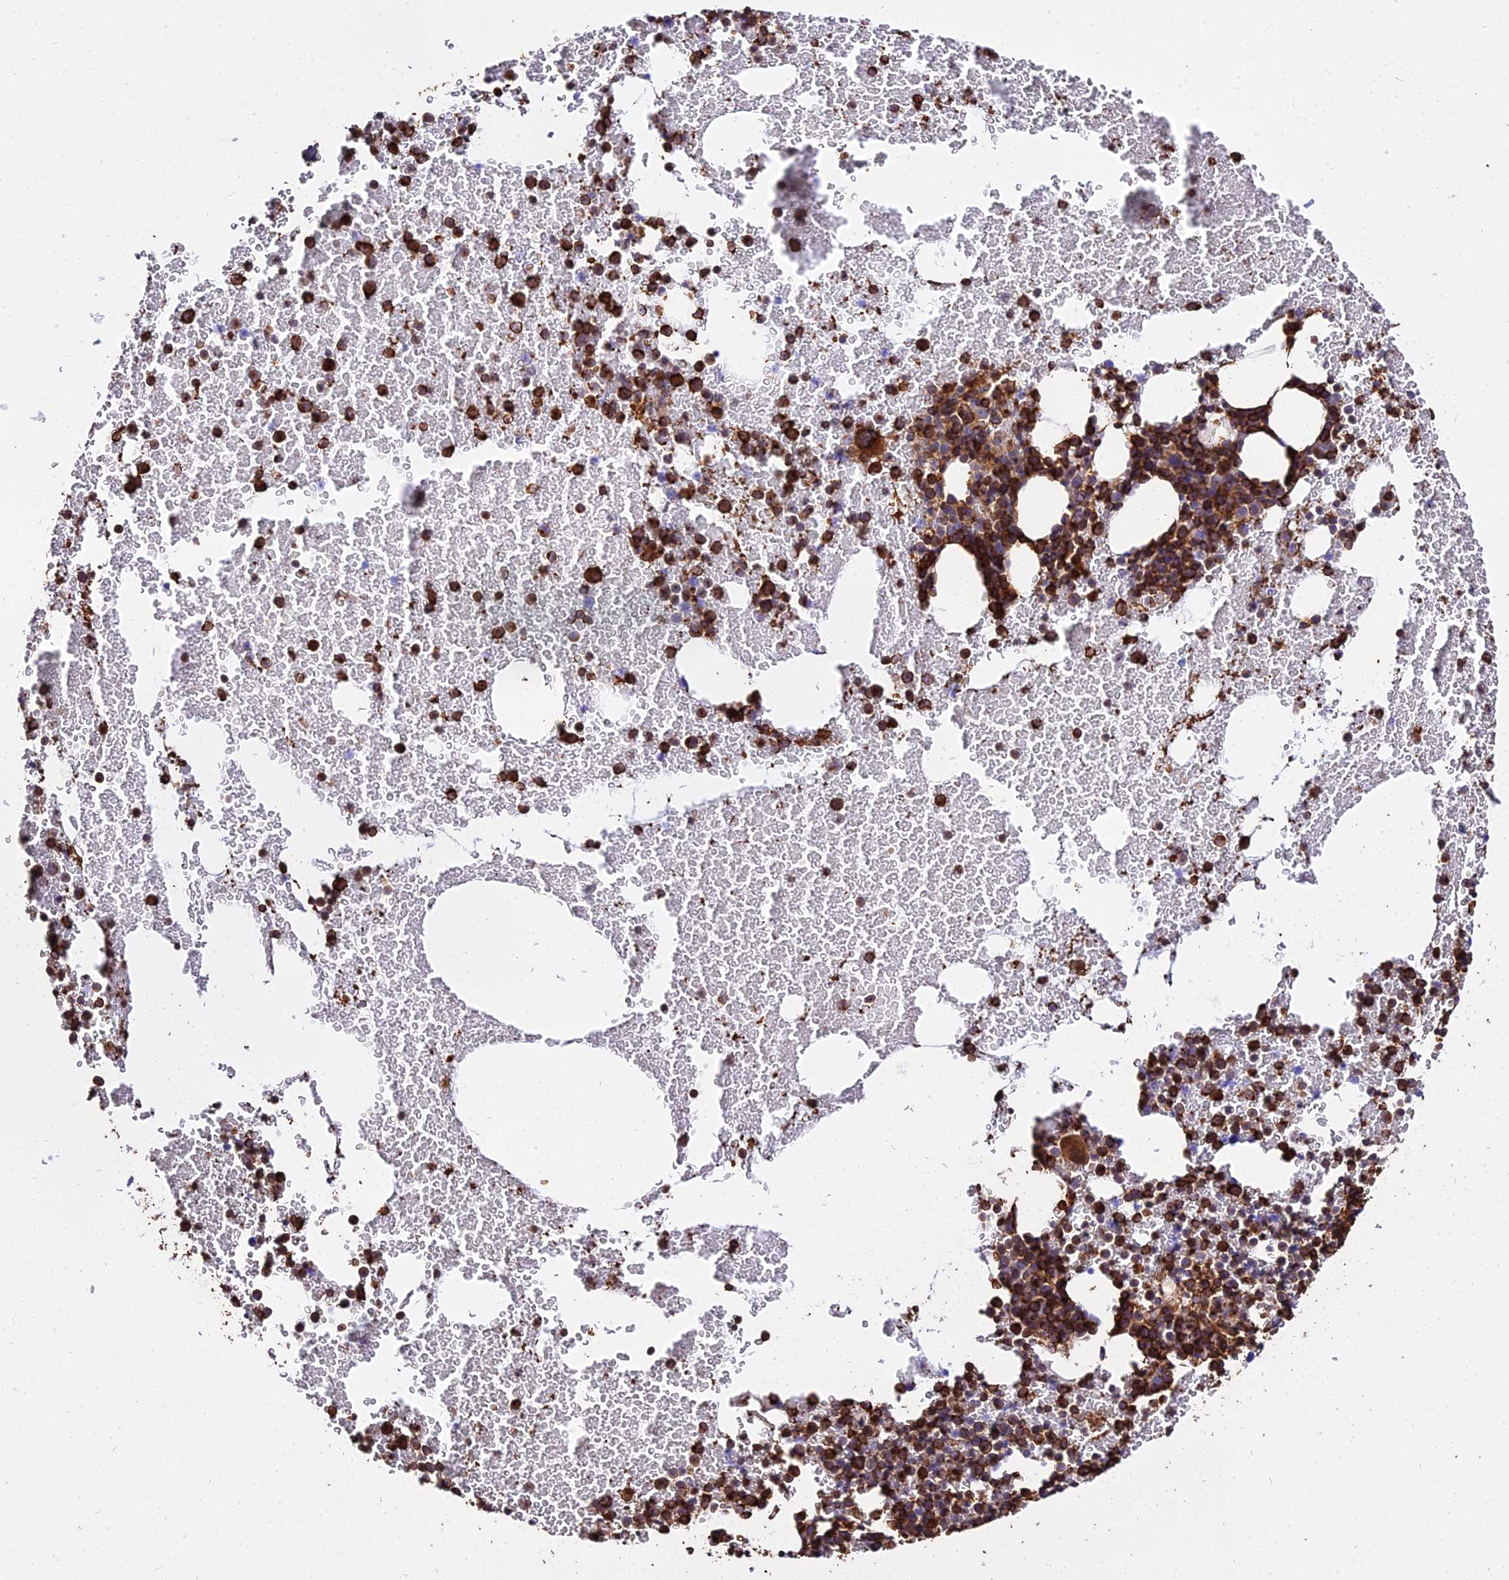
{"staining": {"intensity": "strong", "quantity": ">75%", "location": "cytoplasmic/membranous"}, "tissue": "bone marrow", "cell_type": "Hematopoietic cells", "image_type": "normal", "snomed": [{"axis": "morphology", "description": "Normal tissue, NOS"}, {"axis": "topography", "description": "Bone marrow"}], "caption": "Protein analysis of unremarkable bone marrow demonstrates strong cytoplasmic/membranous staining in approximately >75% of hematopoietic cells.", "gene": "TUBA1A", "patient": {"sex": "male", "age": 57}}